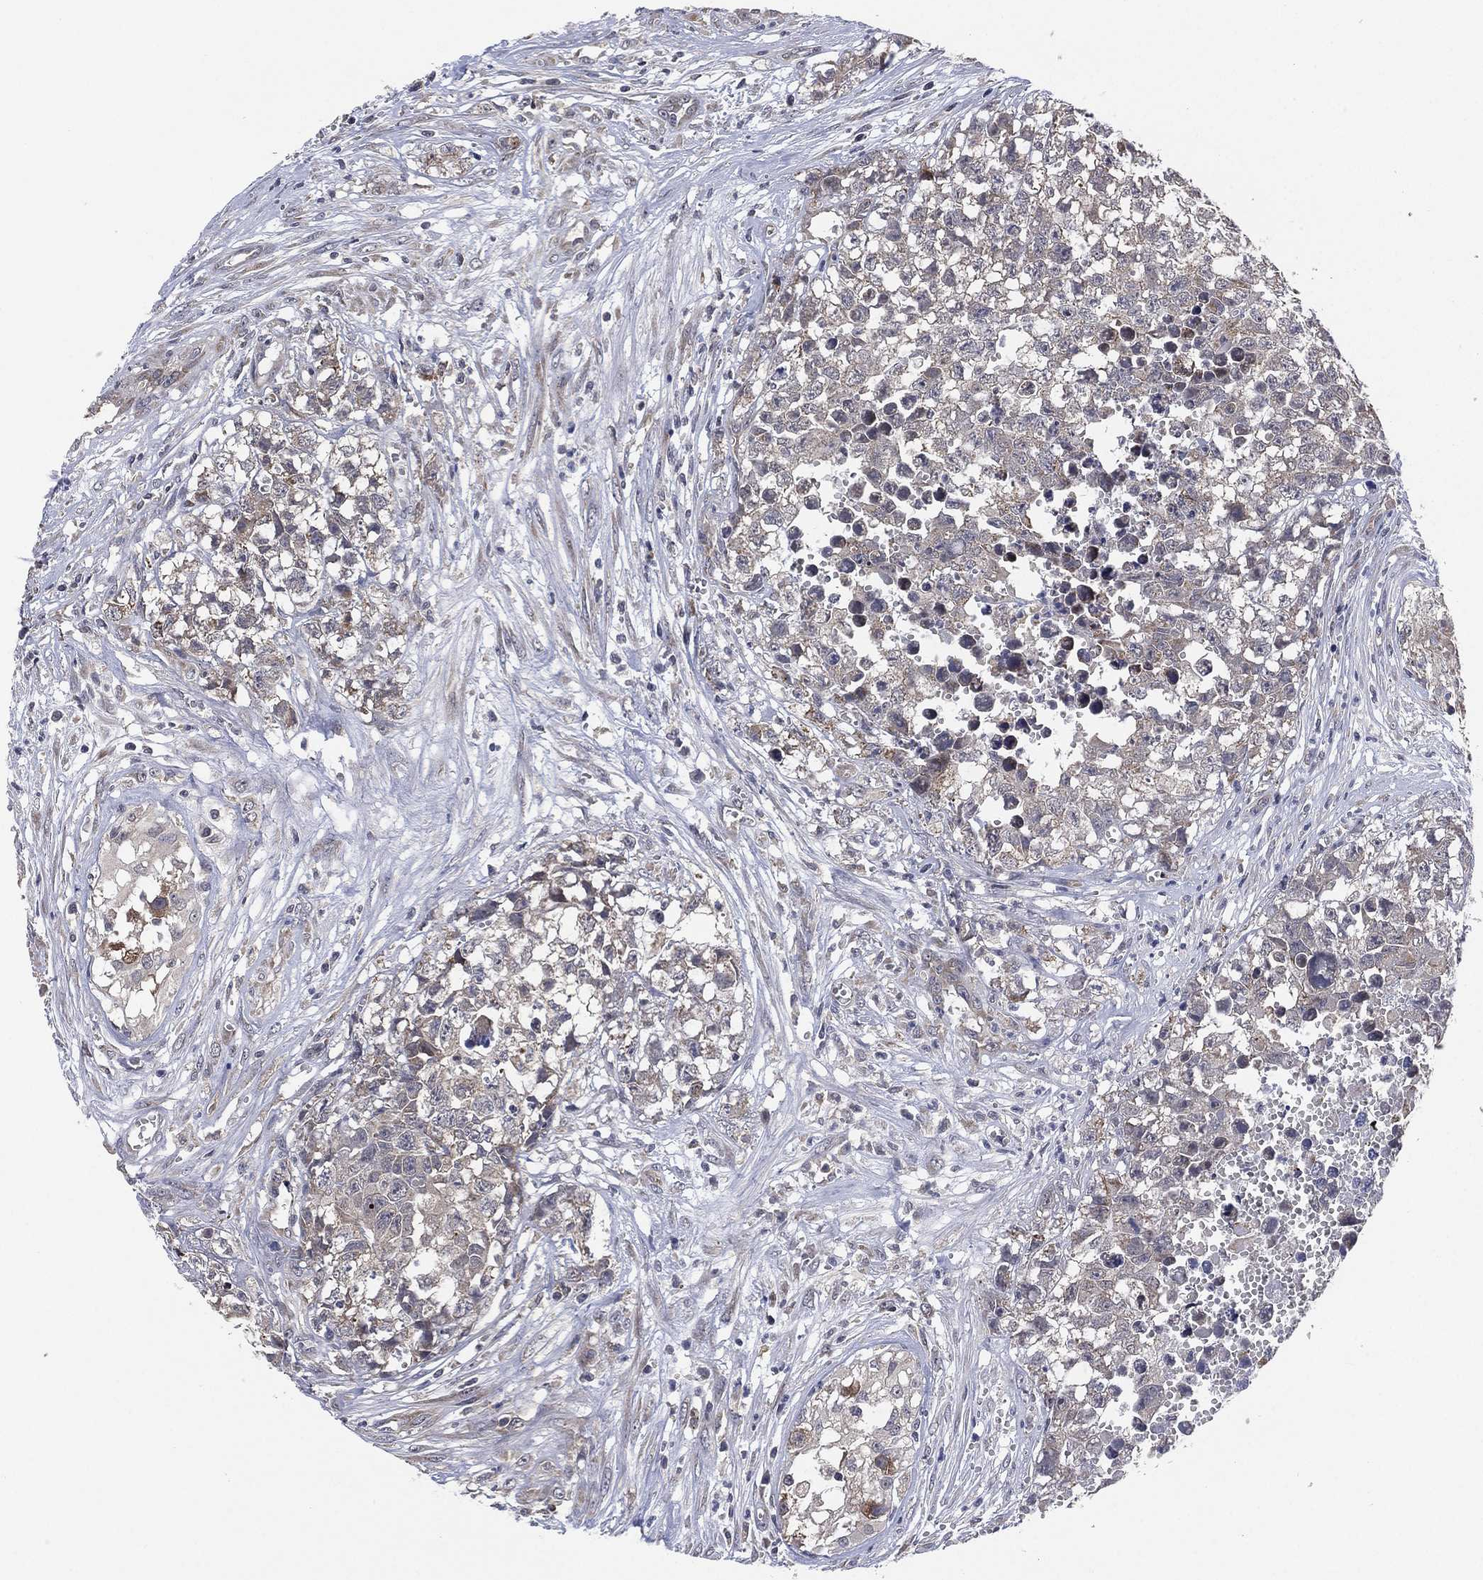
{"staining": {"intensity": "negative", "quantity": "none", "location": "none"}, "tissue": "testis cancer", "cell_type": "Tumor cells", "image_type": "cancer", "snomed": [{"axis": "morphology", "description": "Seminoma, NOS"}, {"axis": "morphology", "description": "Carcinoma, Embryonal, NOS"}, {"axis": "topography", "description": "Testis"}], "caption": "Tumor cells show no significant protein expression in embryonal carcinoma (testis).", "gene": "SELENOO", "patient": {"sex": "male", "age": 22}}